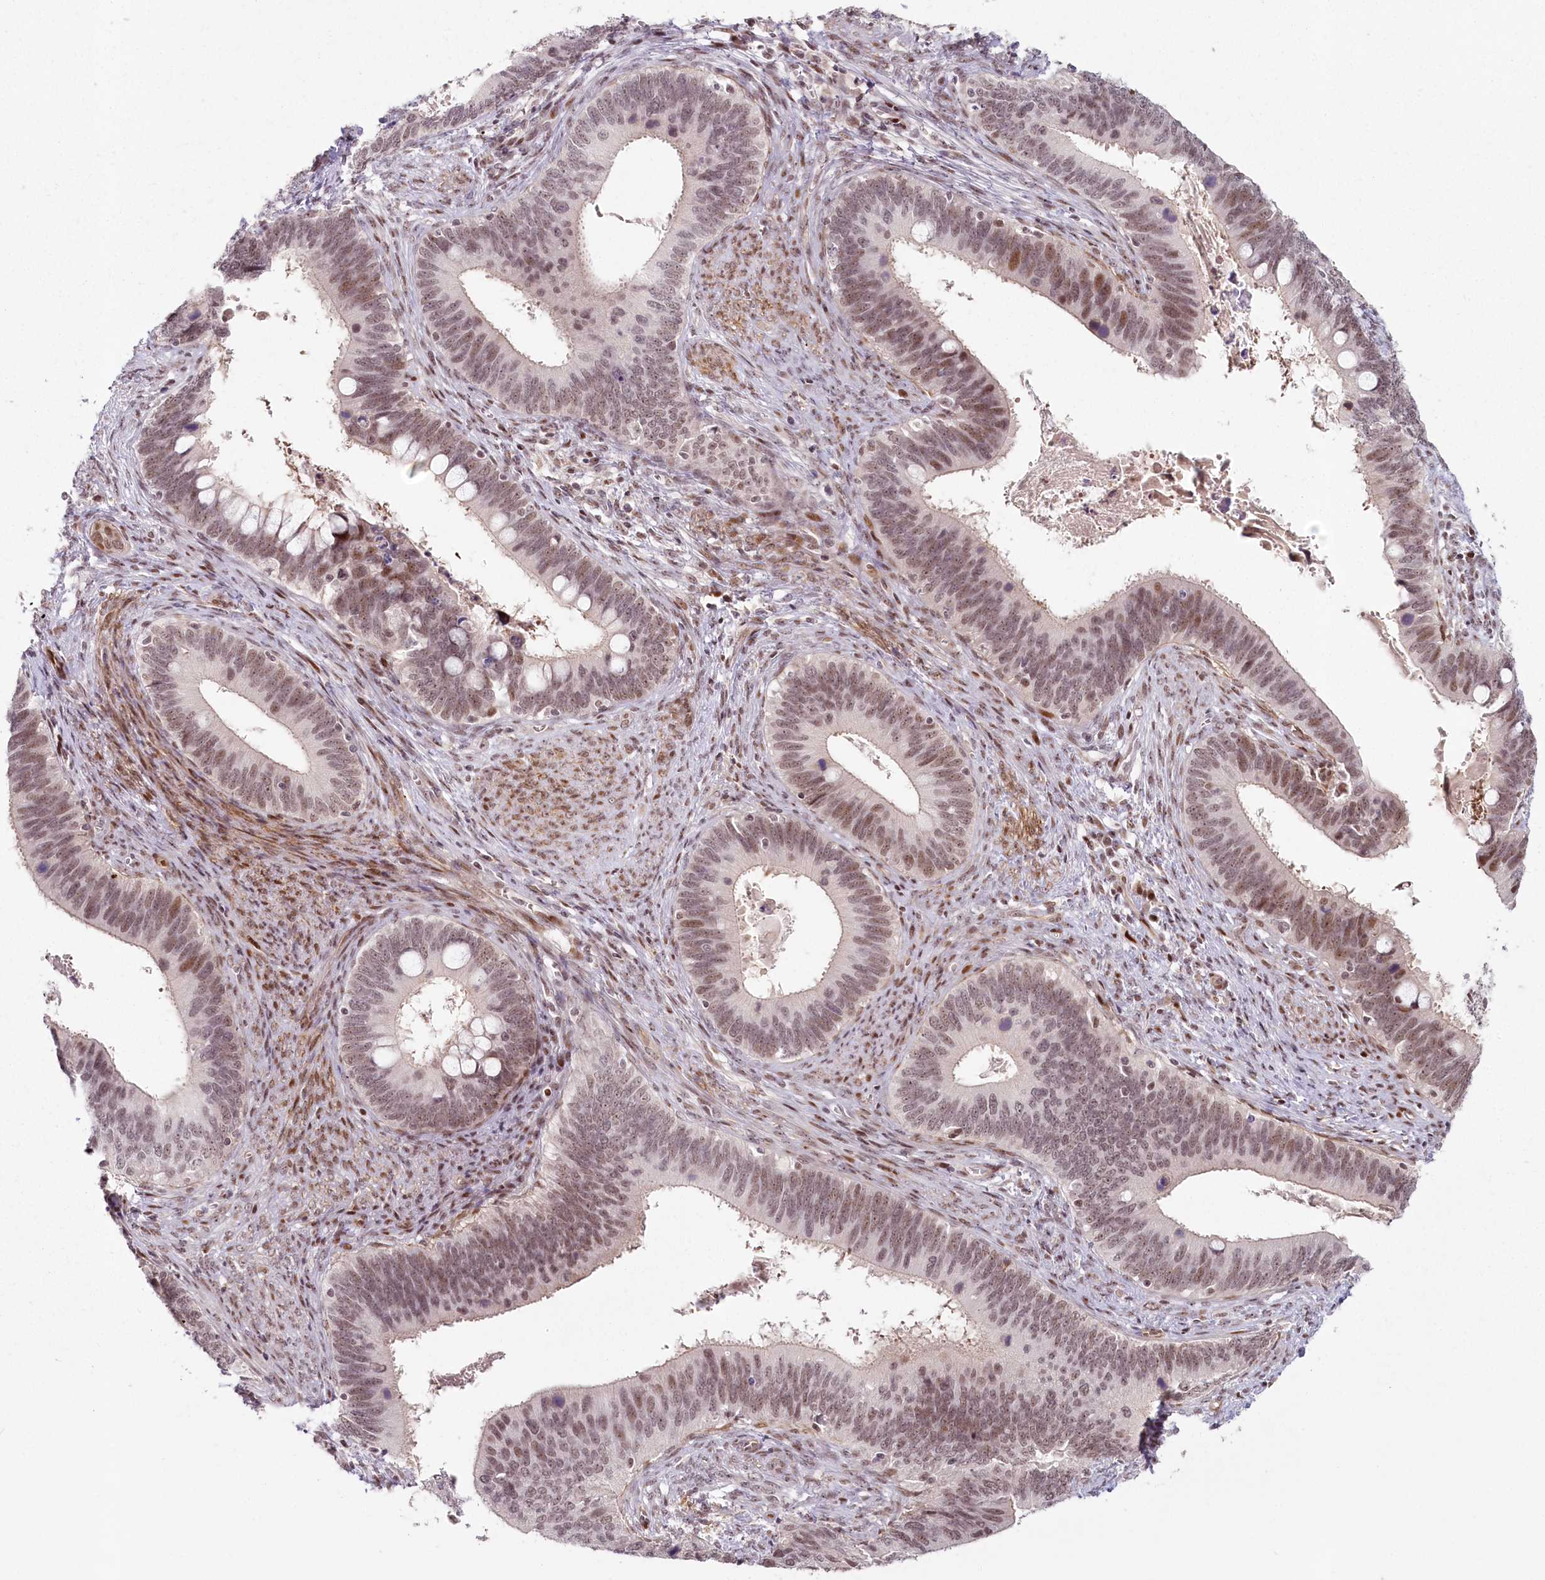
{"staining": {"intensity": "moderate", "quantity": ">75%", "location": "nuclear"}, "tissue": "cervical cancer", "cell_type": "Tumor cells", "image_type": "cancer", "snomed": [{"axis": "morphology", "description": "Adenocarcinoma, NOS"}, {"axis": "topography", "description": "Cervix"}], "caption": "Approximately >75% of tumor cells in adenocarcinoma (cervical) exhibit moderate nuclear protein staining as visualized by brown immunohistochemical staining.", "gene": "FAM204A", "patient": {"sex": "female", "age": 42}}